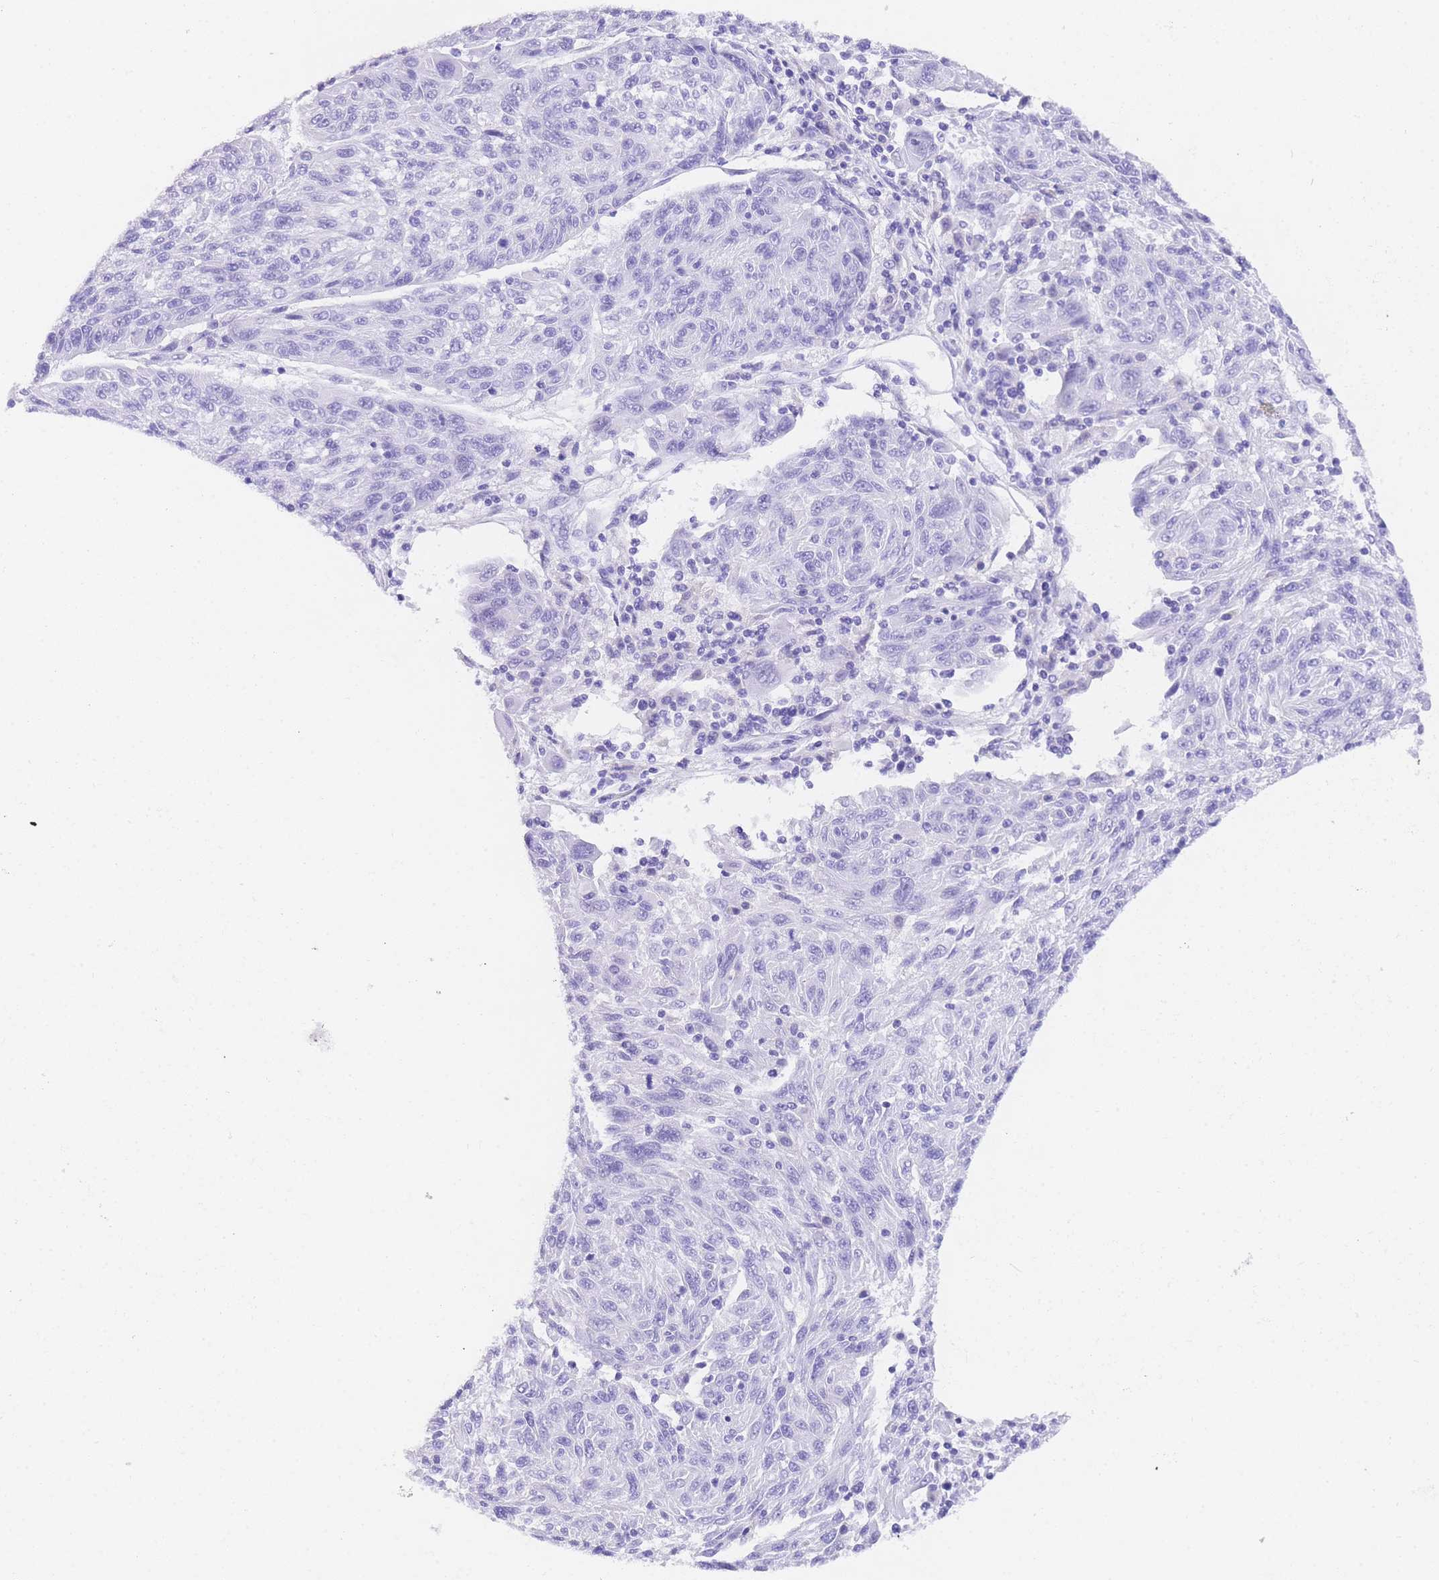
{"staining": {"intensity": "negative", "quantity": "none", "location": "none"}, "tissue": "melanoma", "cell_type": "Tumor cells", "image_type": "cancer", "snomed": [{"axis": "morphology", "description": "Malignant melanoma, NOS"}, {"axis": "topography", "description": "Skin"}], "caption": "Image shows no significant protein staining in tumor cells of melanoma.", "gene": "NKD2", "patient": {"sex": "male", "age": 53}}